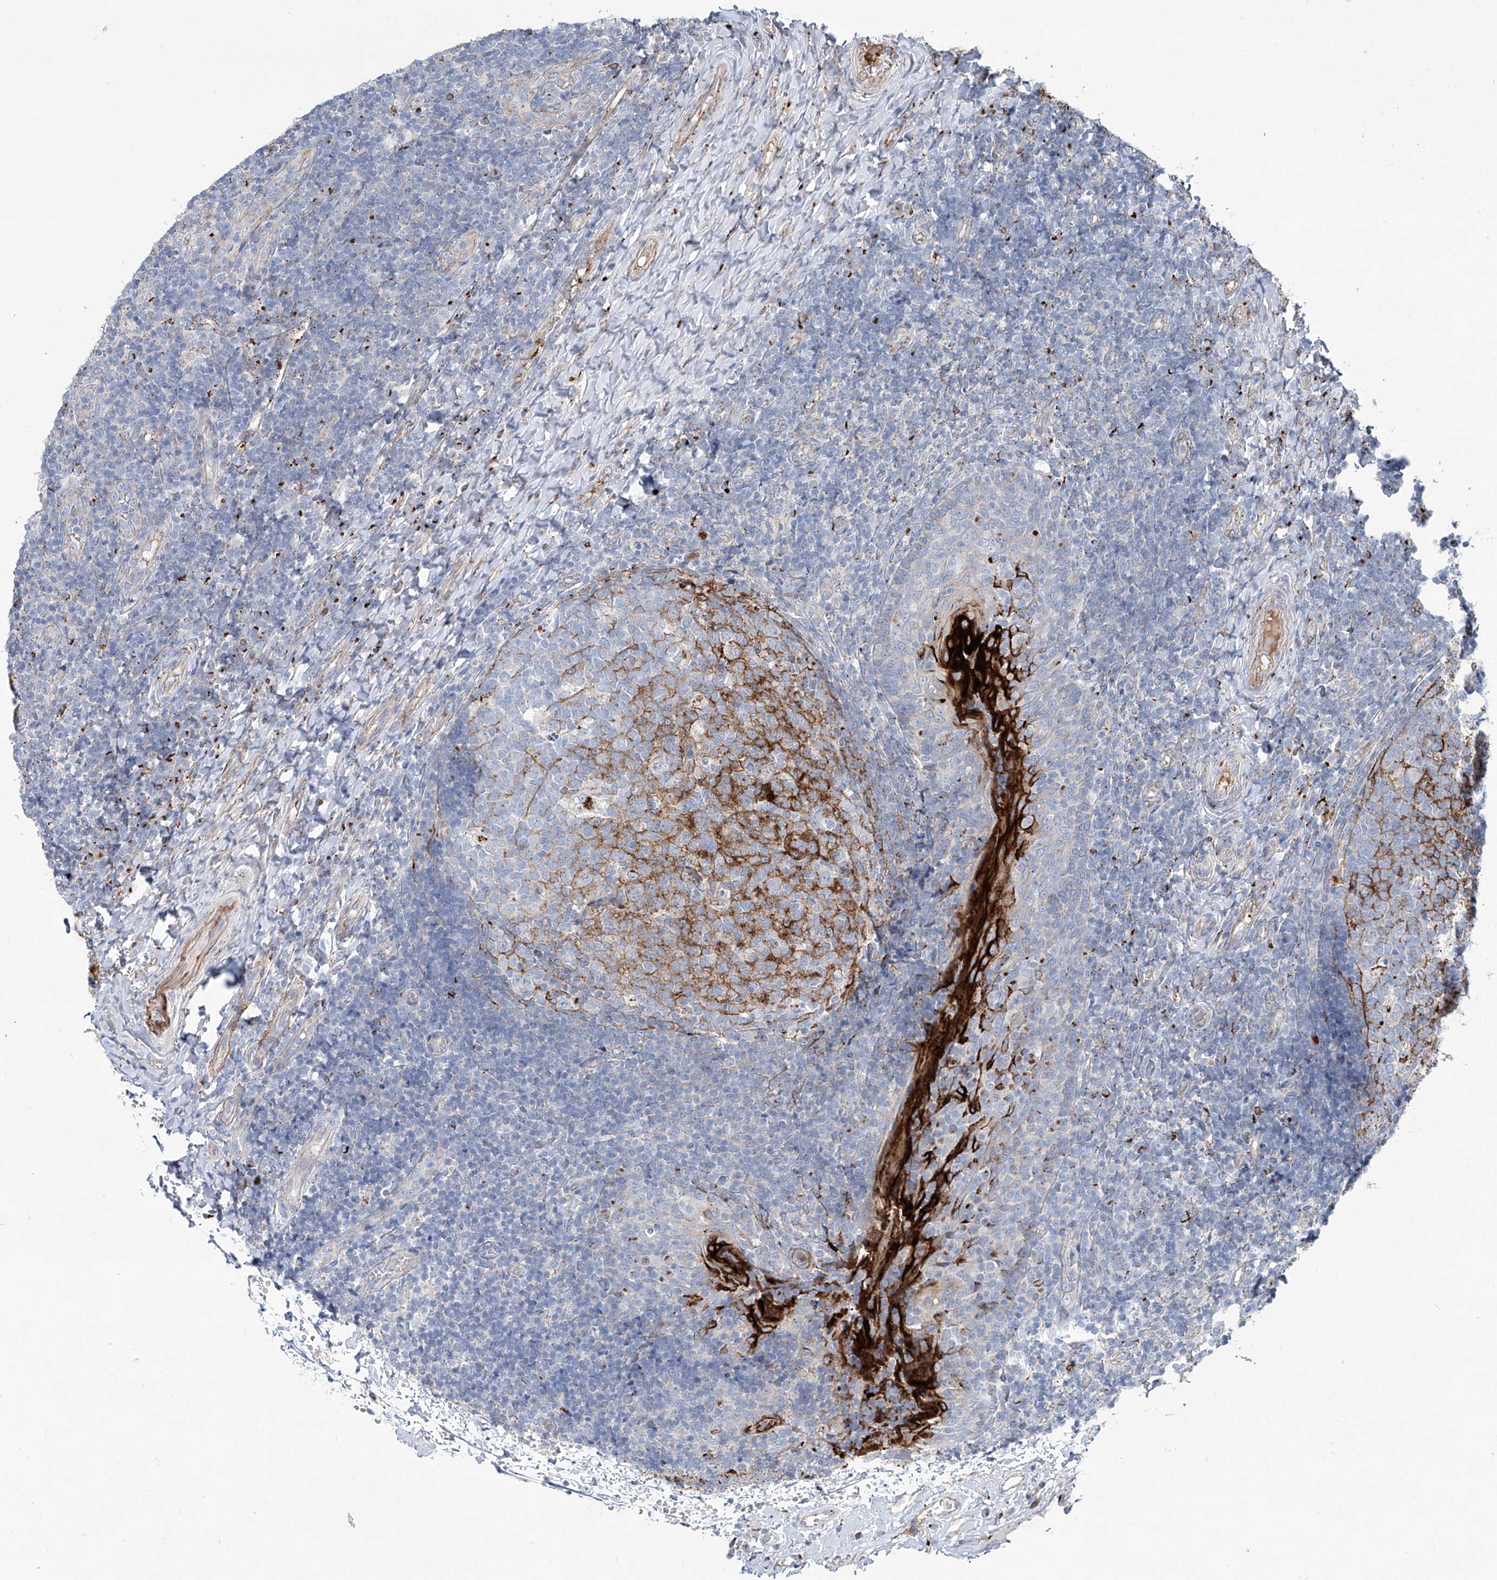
{"staining": {"intensity": "negative", "quantity": "none", "location": "none"}, "tissue": "tonsil", "cell_type": "Germinal center cells", "image_type": "normal", "snomed": [{"axis": "morphology", "description": "Normal tissue, NOS"}, {"axis": "topography", "description": "Tonsil"}], "caption": "Benign tonsil was stained to show a protein in brown. There is no significant staining in germinal center cells. (Brightfield microscopy of DAB (3,3'-diaminobenzidine) IHC at high magnification).", "gene": "CDH5", "patient": {"sex": "female", "age": 19}}